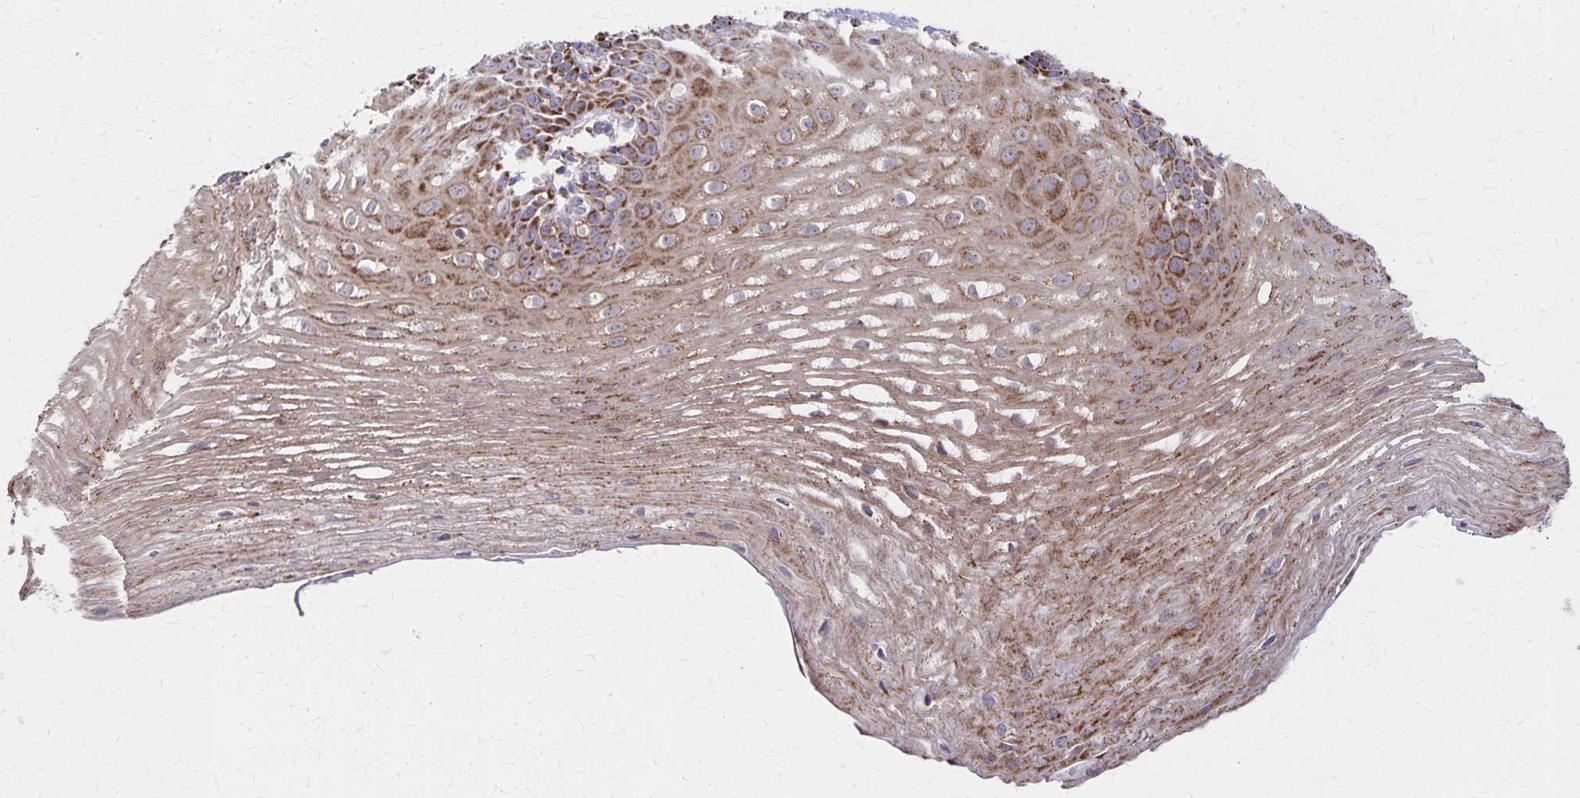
{"staining": {"intensity": "strong", "quantity": "25%-75%", "location": "cytoplasmic/membranous"}, "tissue": "esophagus", "cell_type": "Squamous epithelial cells", "image_type": "normal", "snomed": [{"axis": "morphology", "description": "Normal tissue, NOS"}, {"axis": "topography", "description": "Esophagus"}], "caption": "Strong cytoplasmic/membranous expression for a protein is present in about 25%-75% of squamous epithelial cells of benign esophagus using immunohistochemistry (IHC).", "gene": "DYRK4", "patient": {"sex": "male", "age": 62}}